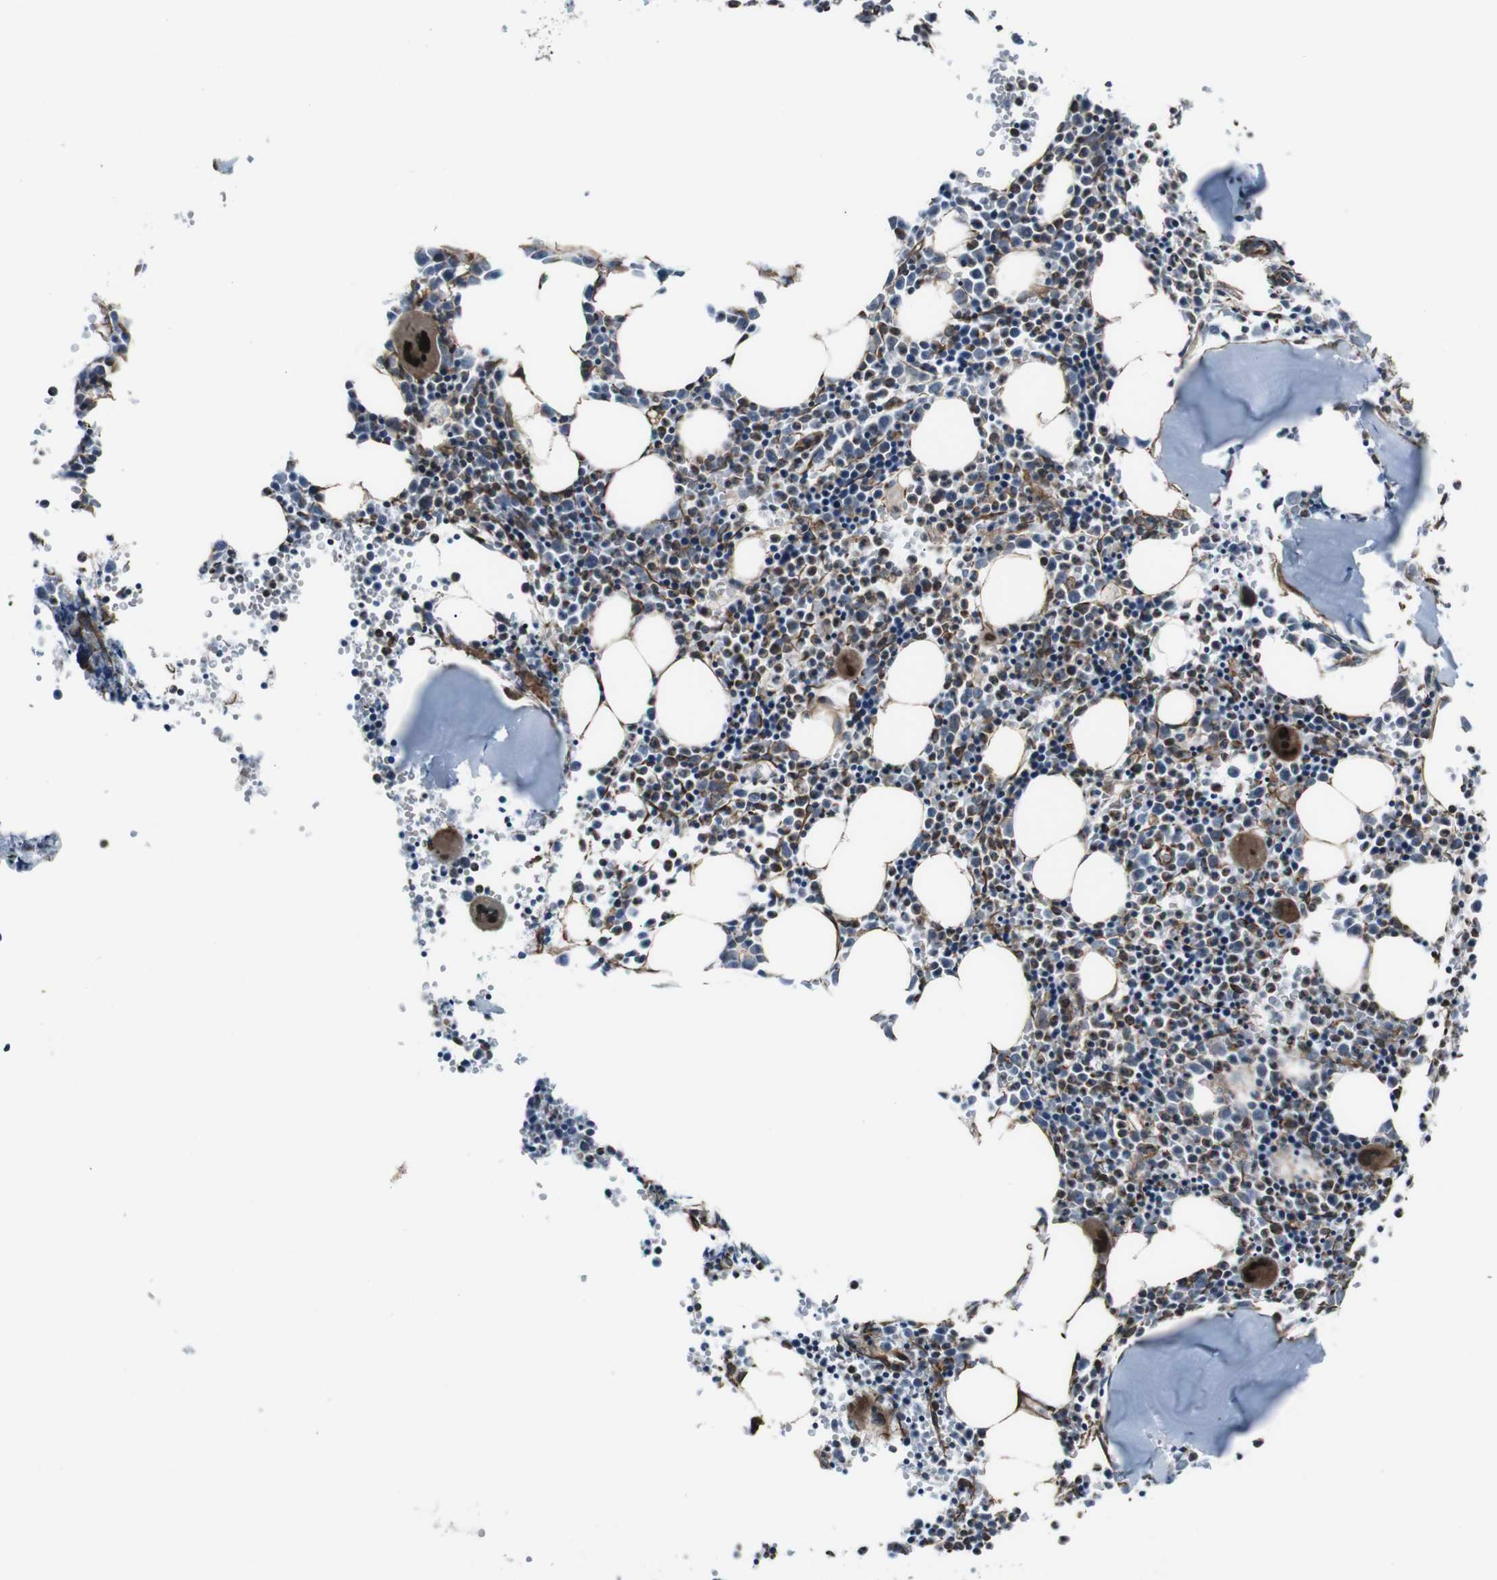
{"staining": {"intensity": "strong", "quantity": "<25%", "location": "cytoplasmic/membranous,nuclear"}, "tissue": "bone marrow", "cell_type": "Hematopoietic cells", "image_type": "normal", "snomed": [{"axis": "morphology", "description": "Normal tissue, NOS"}, {"axis": "morphology", "description": "Inflammation, NOS"}, {"axis": "topography", "description": "Bone marrow"}], "caption": "Bone marrow stained with DAB immunohistochemistry reveals medium levels of strong cytoplasmic/membranous,nuclear expression in approximately <25% of hematopoietic cells. (DAB = brown stain, brightfield microscopy at high magnification).", "gene": "TMEM141", "patient": {"sex": "female", "age": 17}}